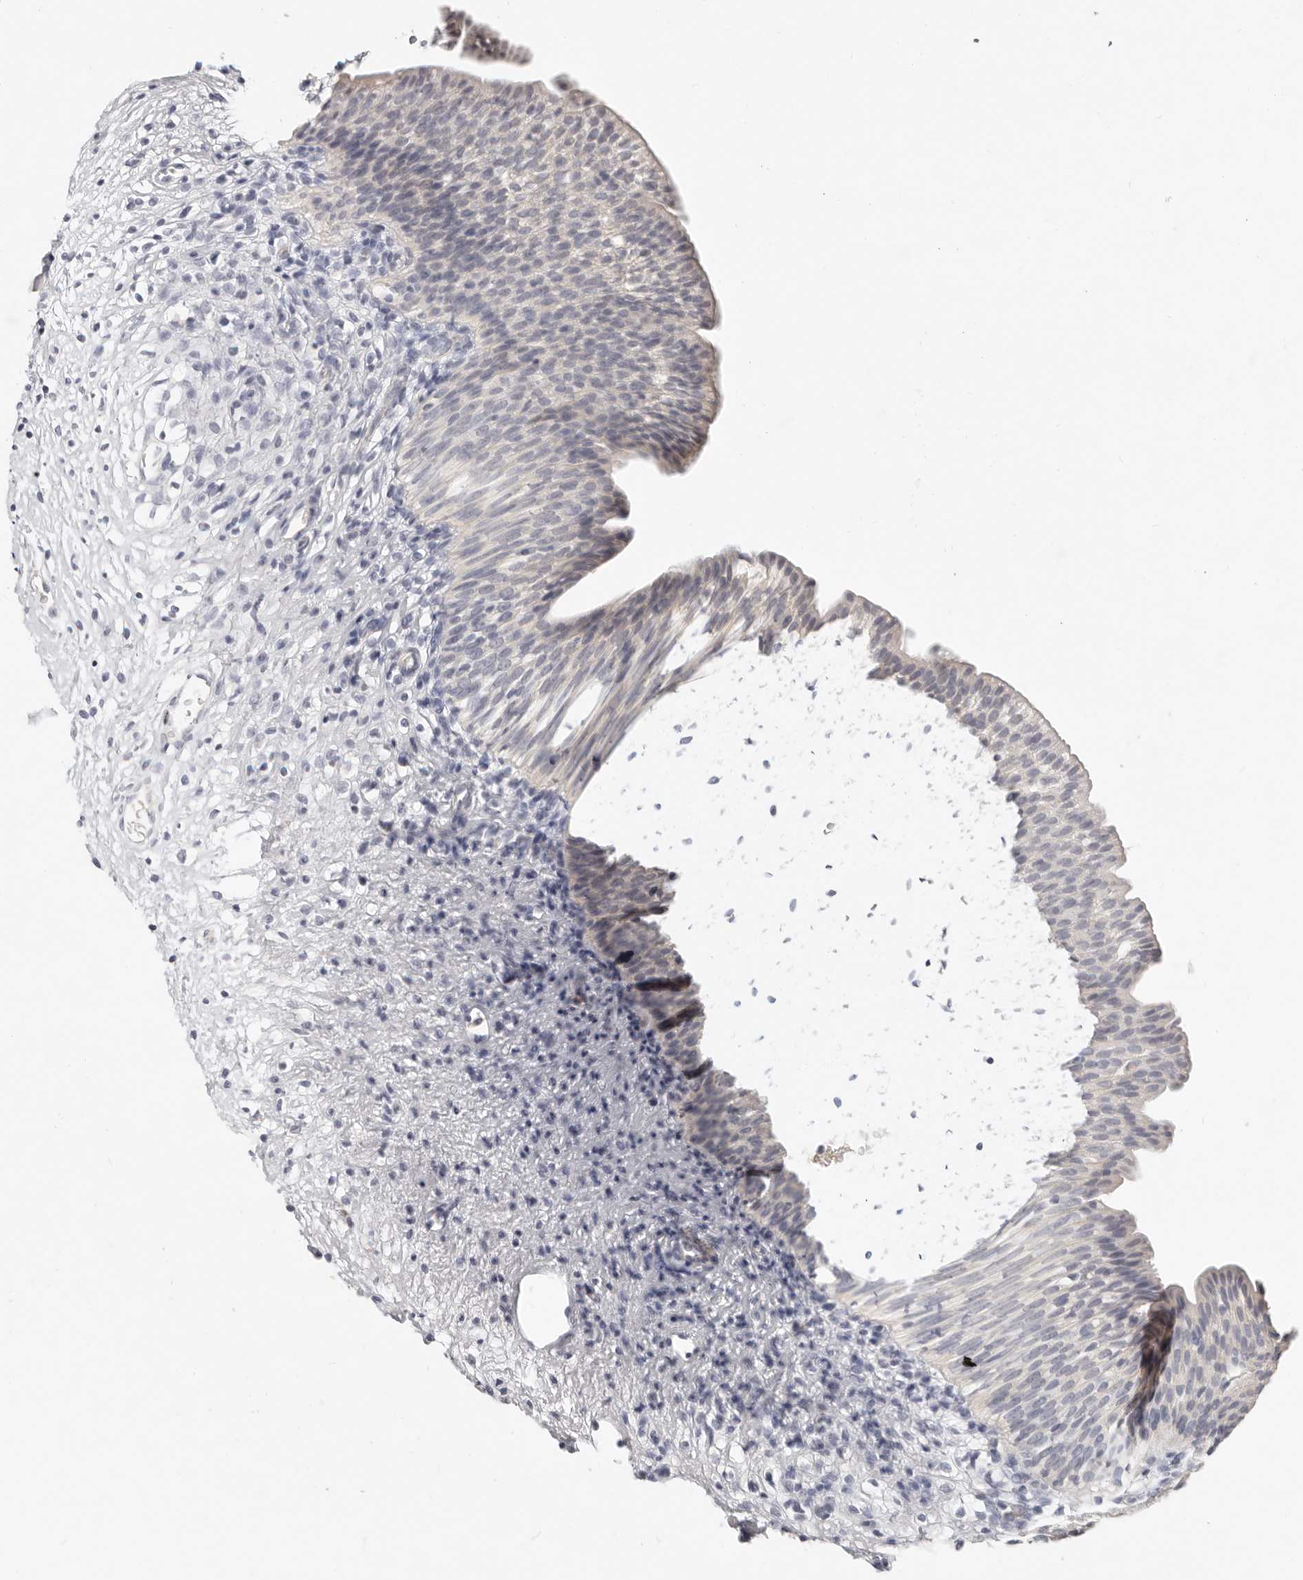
{"staining": {"intensity": "negative", "quantity": "none", "location": "none"}, "tissue": "urinary bladder", "cell_type": "Urothelial cells", "image_type": "normal", "snomed": [{"axis": "morphology", "description": "Normal tissue, NOS"}, {"axis": "topography", "description": "Urinary bladder"}], "caption": "A high-resolution micrograph shows immunohistochemistry (IHC) staining of normal urinary bladder, which demonstrates no significant positivity in urothelial cells. Nuclei are stained in blue.", "gene": "TMEM63B", "patient": {"sex": "male", "age": 1}}